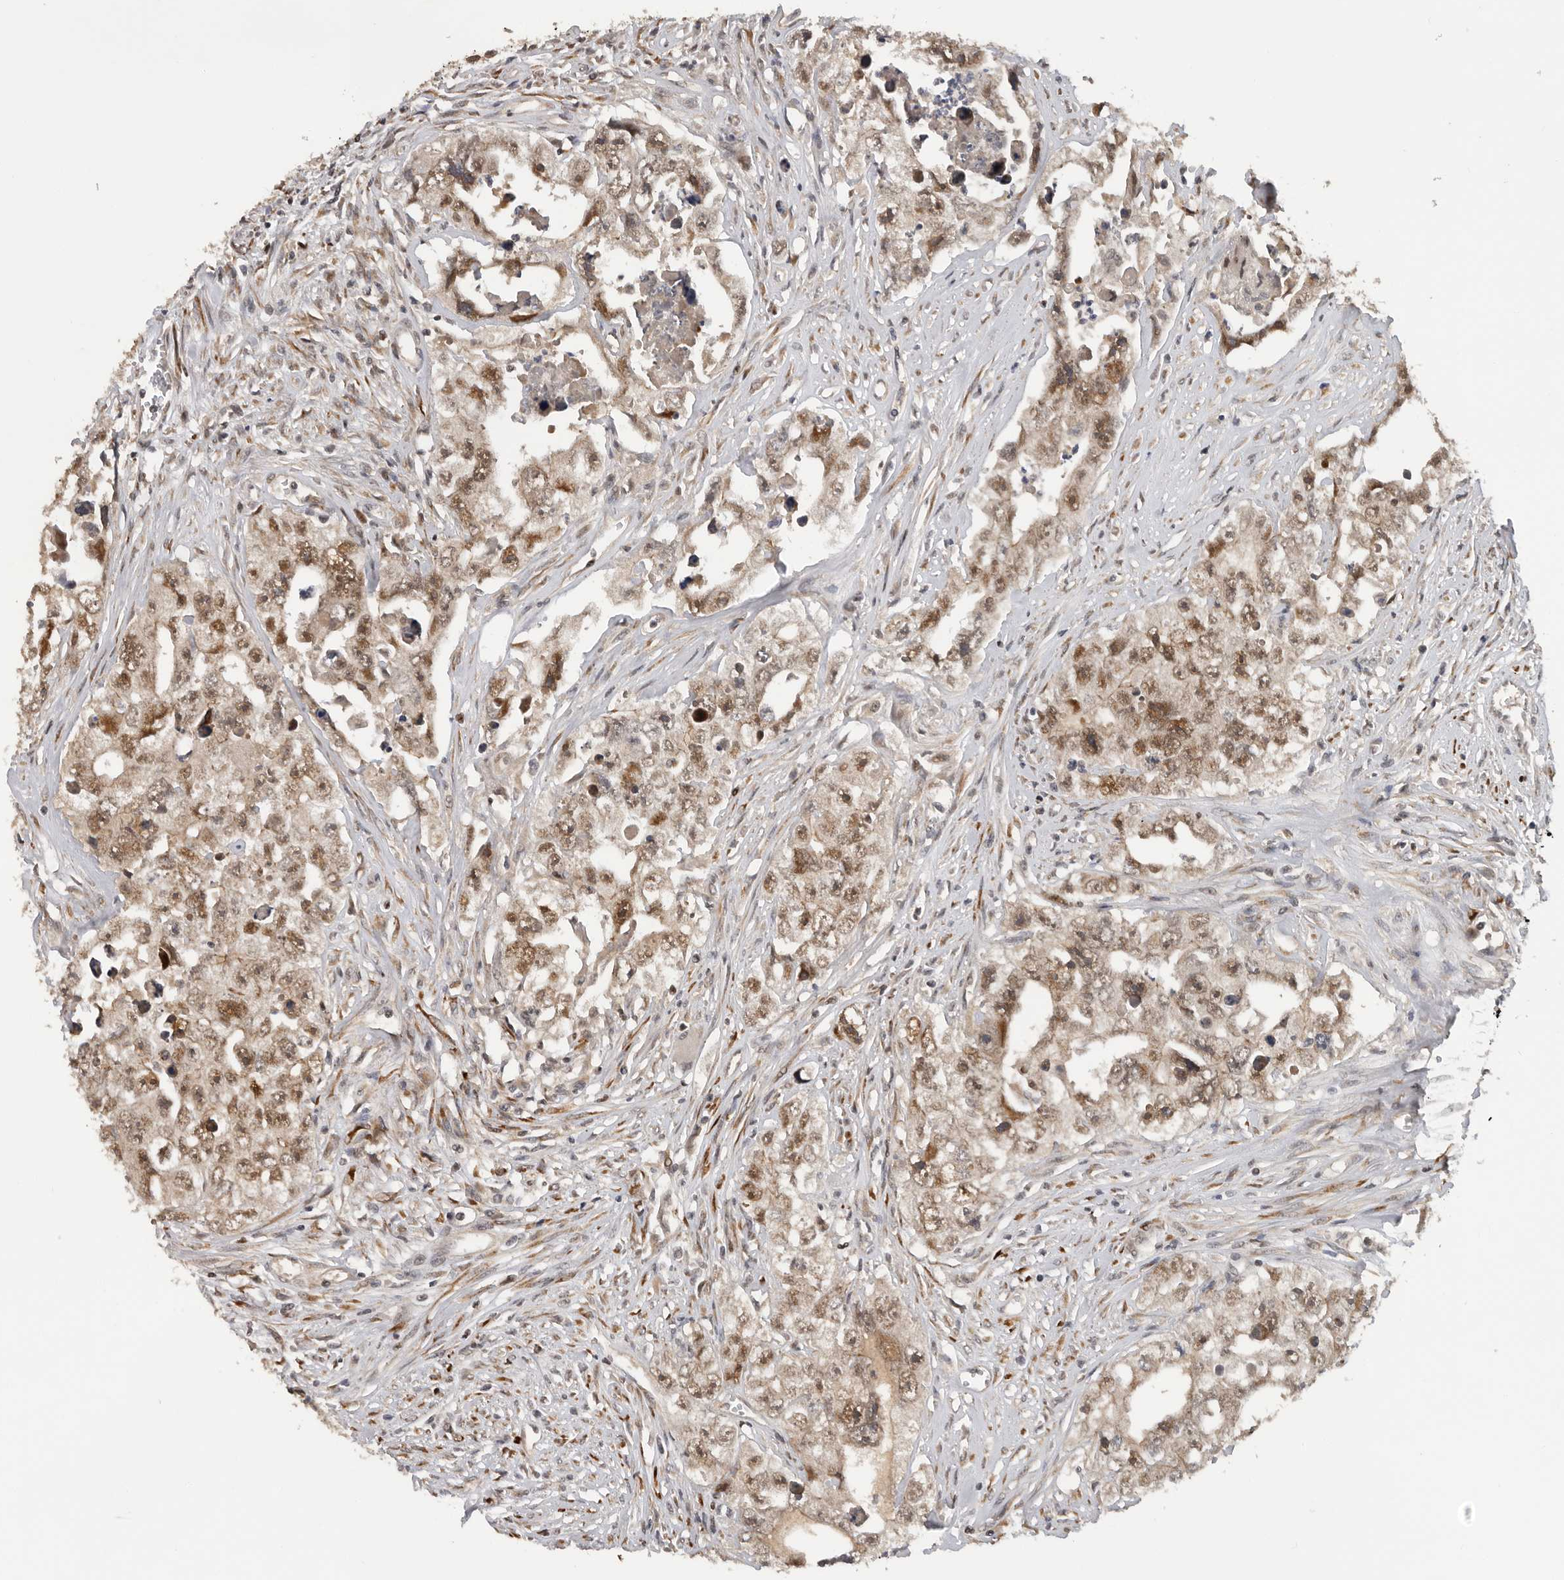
{"staining": {"intensity": "moderate", "quantity": ">75%", "location": "cytoplasmic/membranous,nuclear"}, "tissue": "testis cancer", "cell_type": "Tumor cells", "image_type": "cancer", "snomed": [{"axis": "morphology", "description": "Seminoma, NOS"}, {"axis": "morphology", "description": "Carcinoma, Embryonal, NOS"}, {"axis": "topography", "description": "Testis"}], "caption": "Testis cancer stained with IHC reveals moderate cytoplasmic/membranous and nuclear positivity in about >75% of tumor cells.", "gene": "HENMT1", "patient": {"sex": "male", "age": 43}}